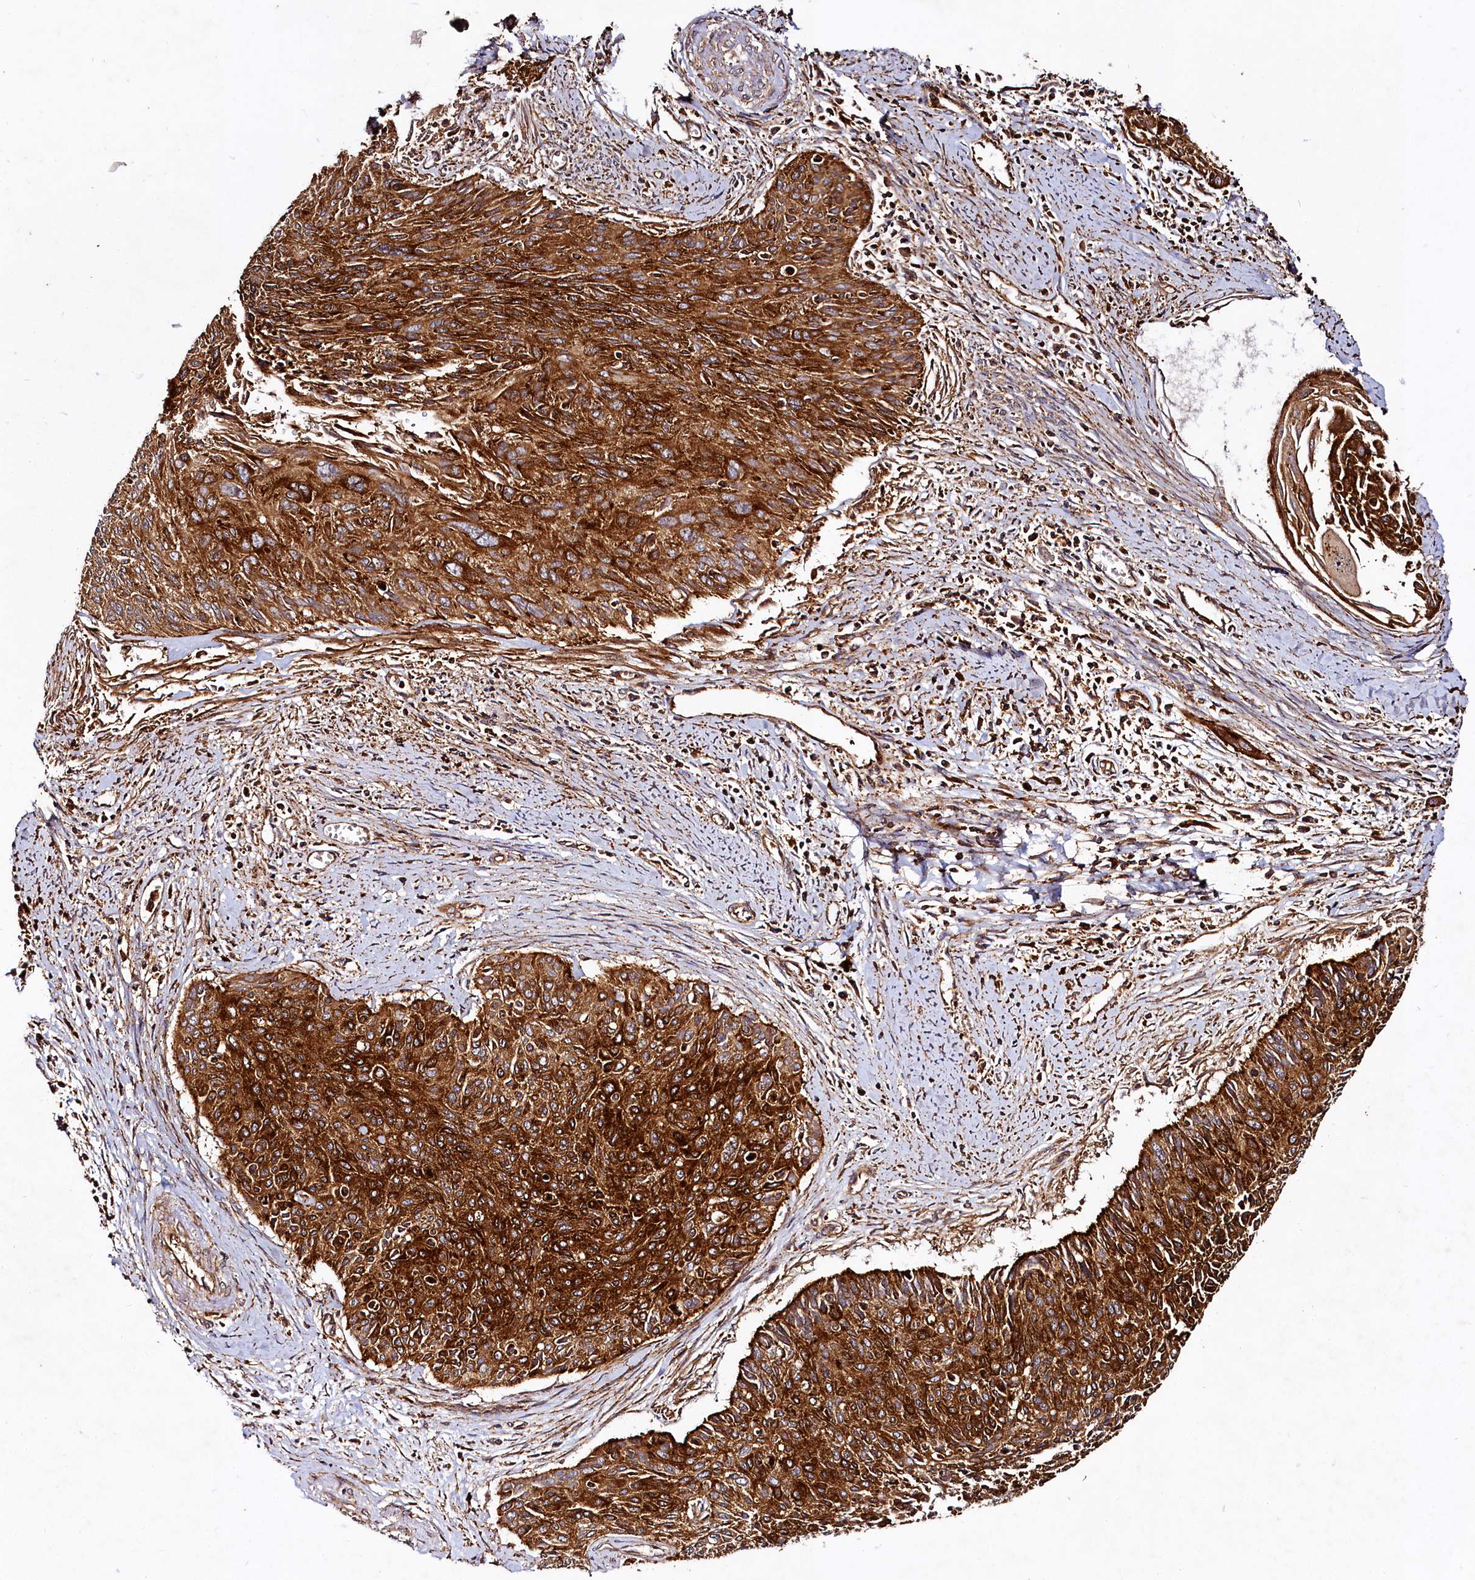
{"staining": {"intensity": "strong", "quantity": ">75%", "location": "cytoplasmic/membranous"}, "tissue": "cervical cancer", "cell_type": "Tumor cells", "image_type": "cancer", "snomed": [{"axis": "morphology", "description": "Squamous cell carcinoma, NOS"}, {"axis": "topography", "description": "Cervix"}], "caption": "Immunohistochemical staining of cervical cancer reveals strong cytoplasmic/membranous protein staining in approximately >75% of tumor cells.", "gene": "WDR73", "patient": {"sex": "female", "age": 55}}